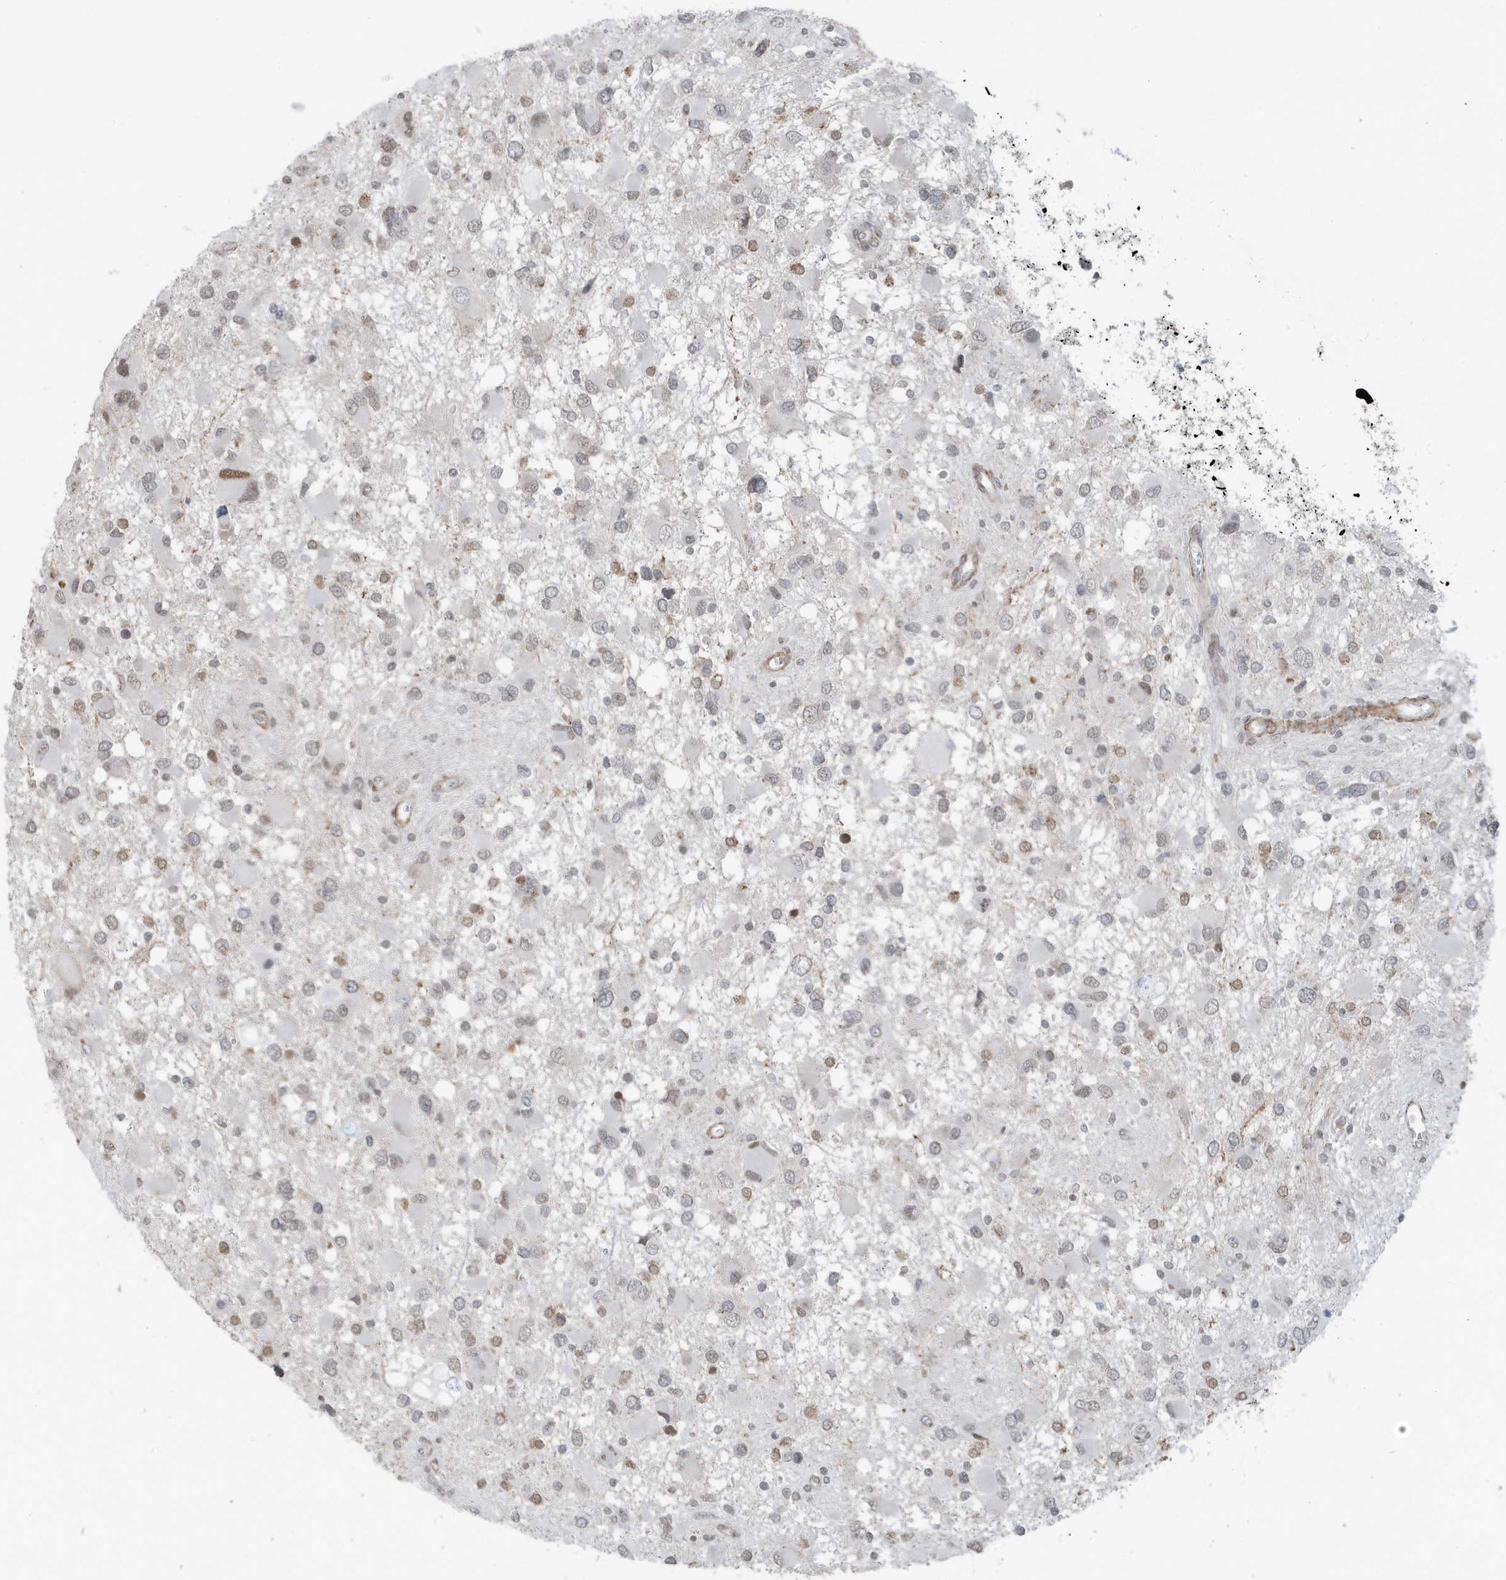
{"staining": {"intensity": "weak", "quantity": "<25%", "location": "cytoplasmic/membranous"}, "tissue": "glioma", "cell_type": "Tumor cells", "image_type": "cancer", "snomed": [{"axis": "morphology", "description": "Glioma, malignant, High grade"}, {"axis": "topography", "description": "Brain"}], "caption": "Immunohistochemistry (IHC) of human glioma shows no expression in tumor cells.", "gene": "CHCHD4", "patient": {"sex": "male", "age": 53}}